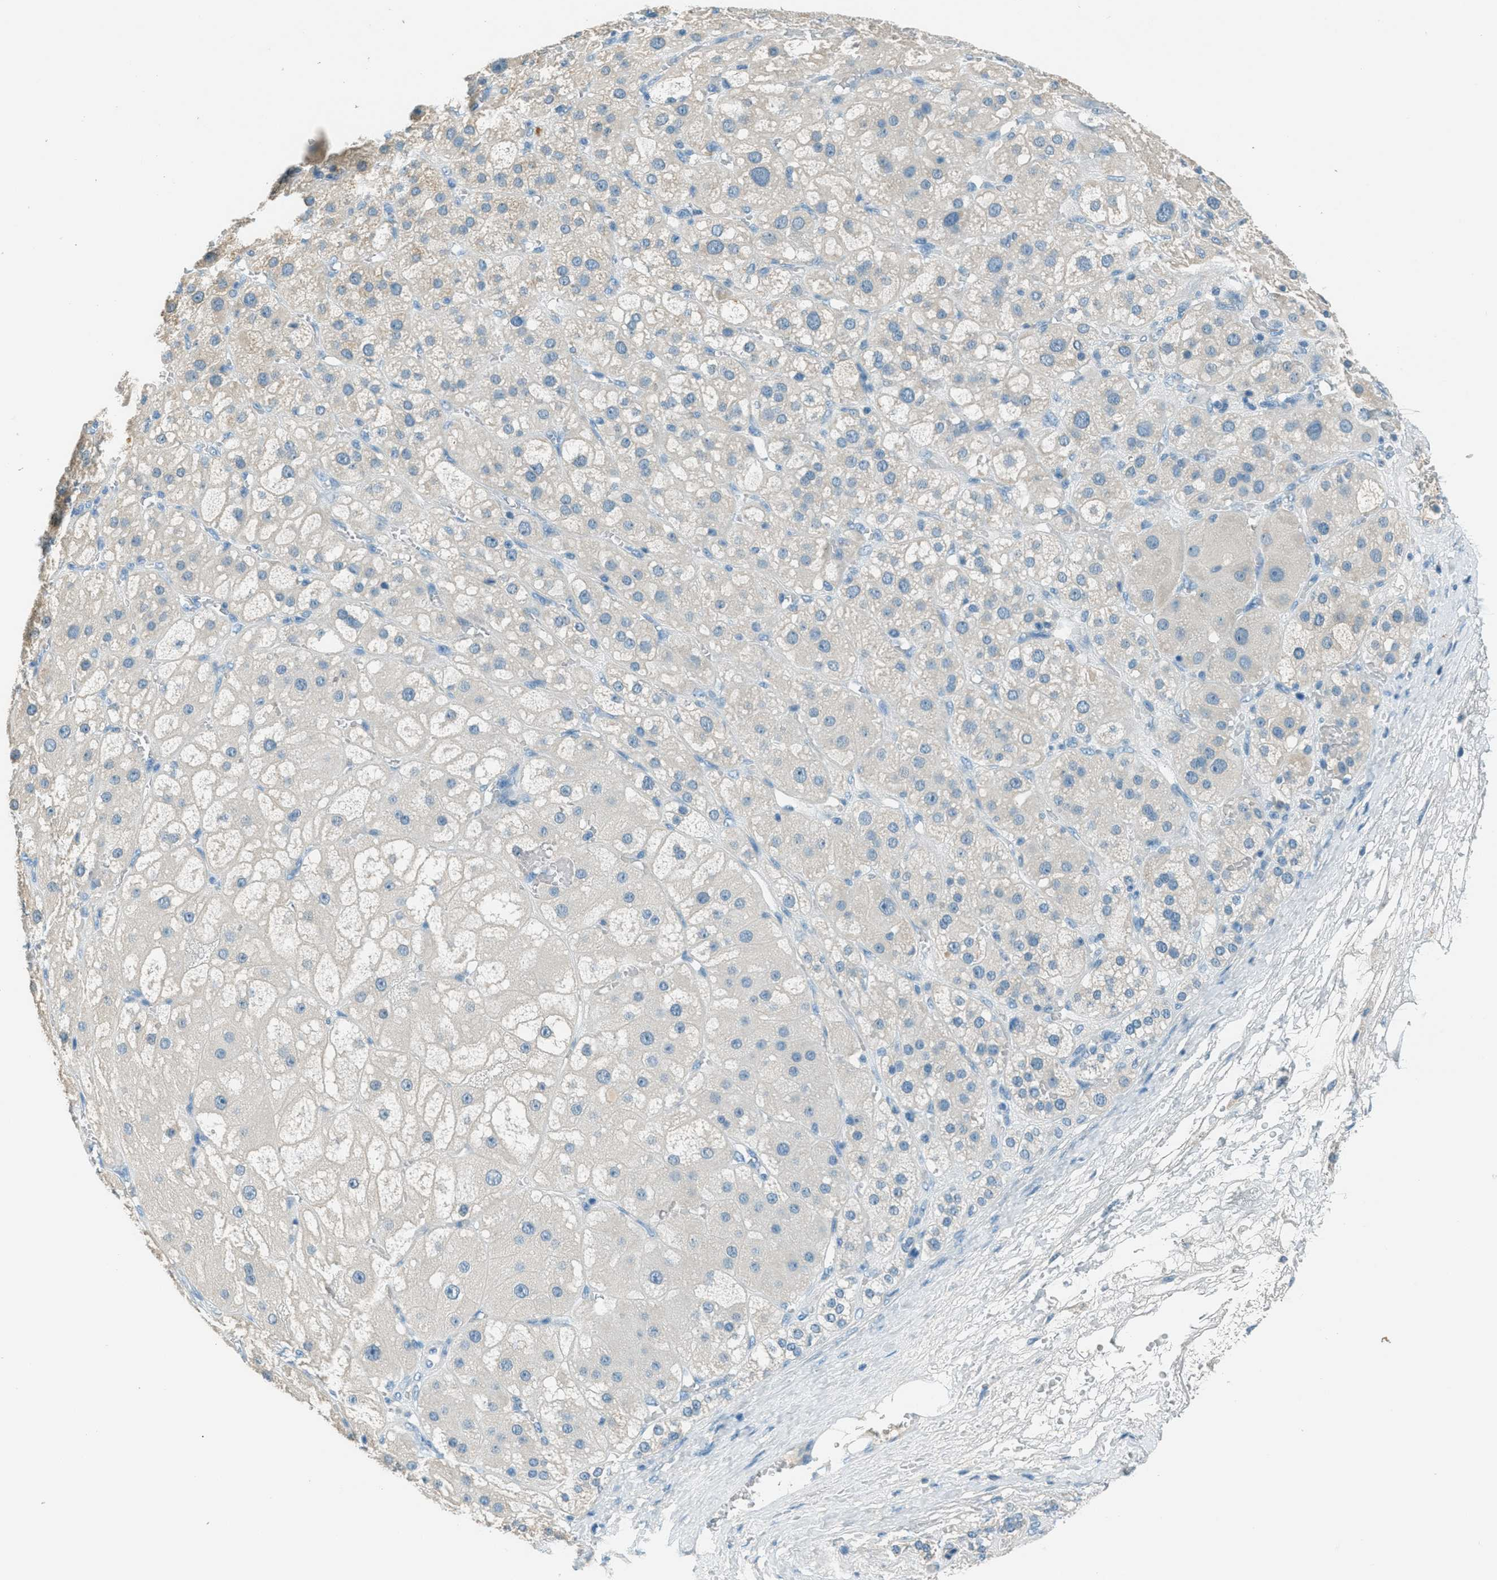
{"staining": {"intensity": "weak", "quantity": "<25%", "location": "cytoplasmic/membranous"}, "tissue": "adrenal gland", "cell_type": "Glandular cells", "image_type": "normal", "snomed": [{"axis": "morphology", "description": "Normal tissue, NOS"}, {"axis": "topography", "description": "Adrenal gland"}], "caption": "High magnification brightfield microscopy of benign adrenal gland stained with DAB (3,3'-diaminobenzidine) (brown) and counterstained with hematoxylin (blue): glandular cells show no significant staining. (DAB (3,3'-diaminobenzidine) IHC, high magnification).", "gene": "MSLN", "patient": {"sex": "female", "age": 47}}